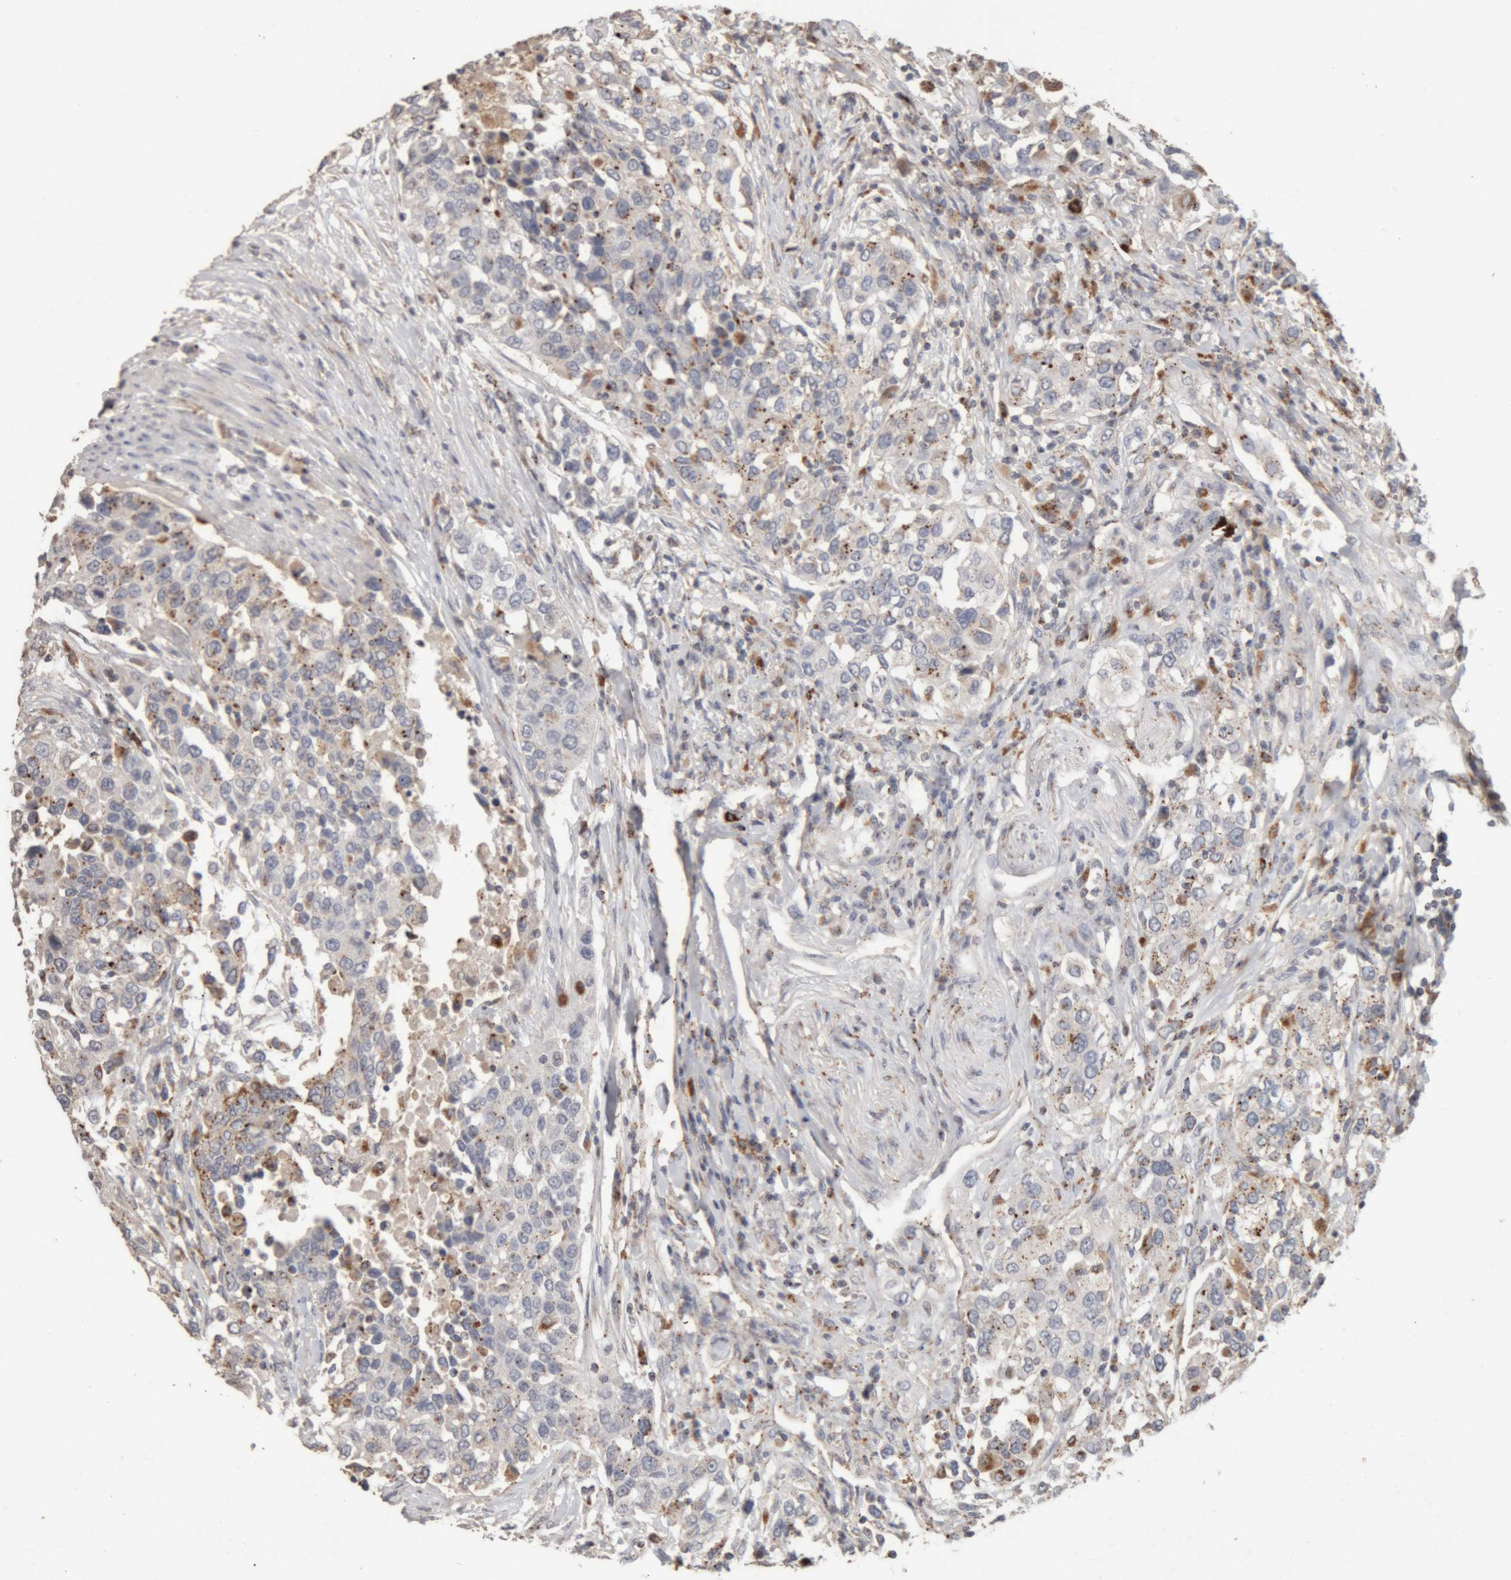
{"staining": {"intensity": "negative", "quantity": "none", "location": "none"}, "tissue": "urothelial cancer", "cell_type": "Tumor cells", "image_type": "cancer", "snomed": [{"axis": "morphology", "description": "Urothelial carcinoma, High grade"}, {"axis": "topography", "description": "Urinary bladder"}], "caption": "High magnification brightfield microscopy of urothelial cancer stained with DAB (3,3'-diaminobenzidine) (brown) and counterstained with hematoxylin (blue): tumor cells show no significant staining. The staining is performed using DAB (3,3'-diaminobenzidine) brown chromogen with nuclei counter-stained in using hematoxylin.", "gene": "ARSA", "patient": {"sex": "female", "age": 80}}